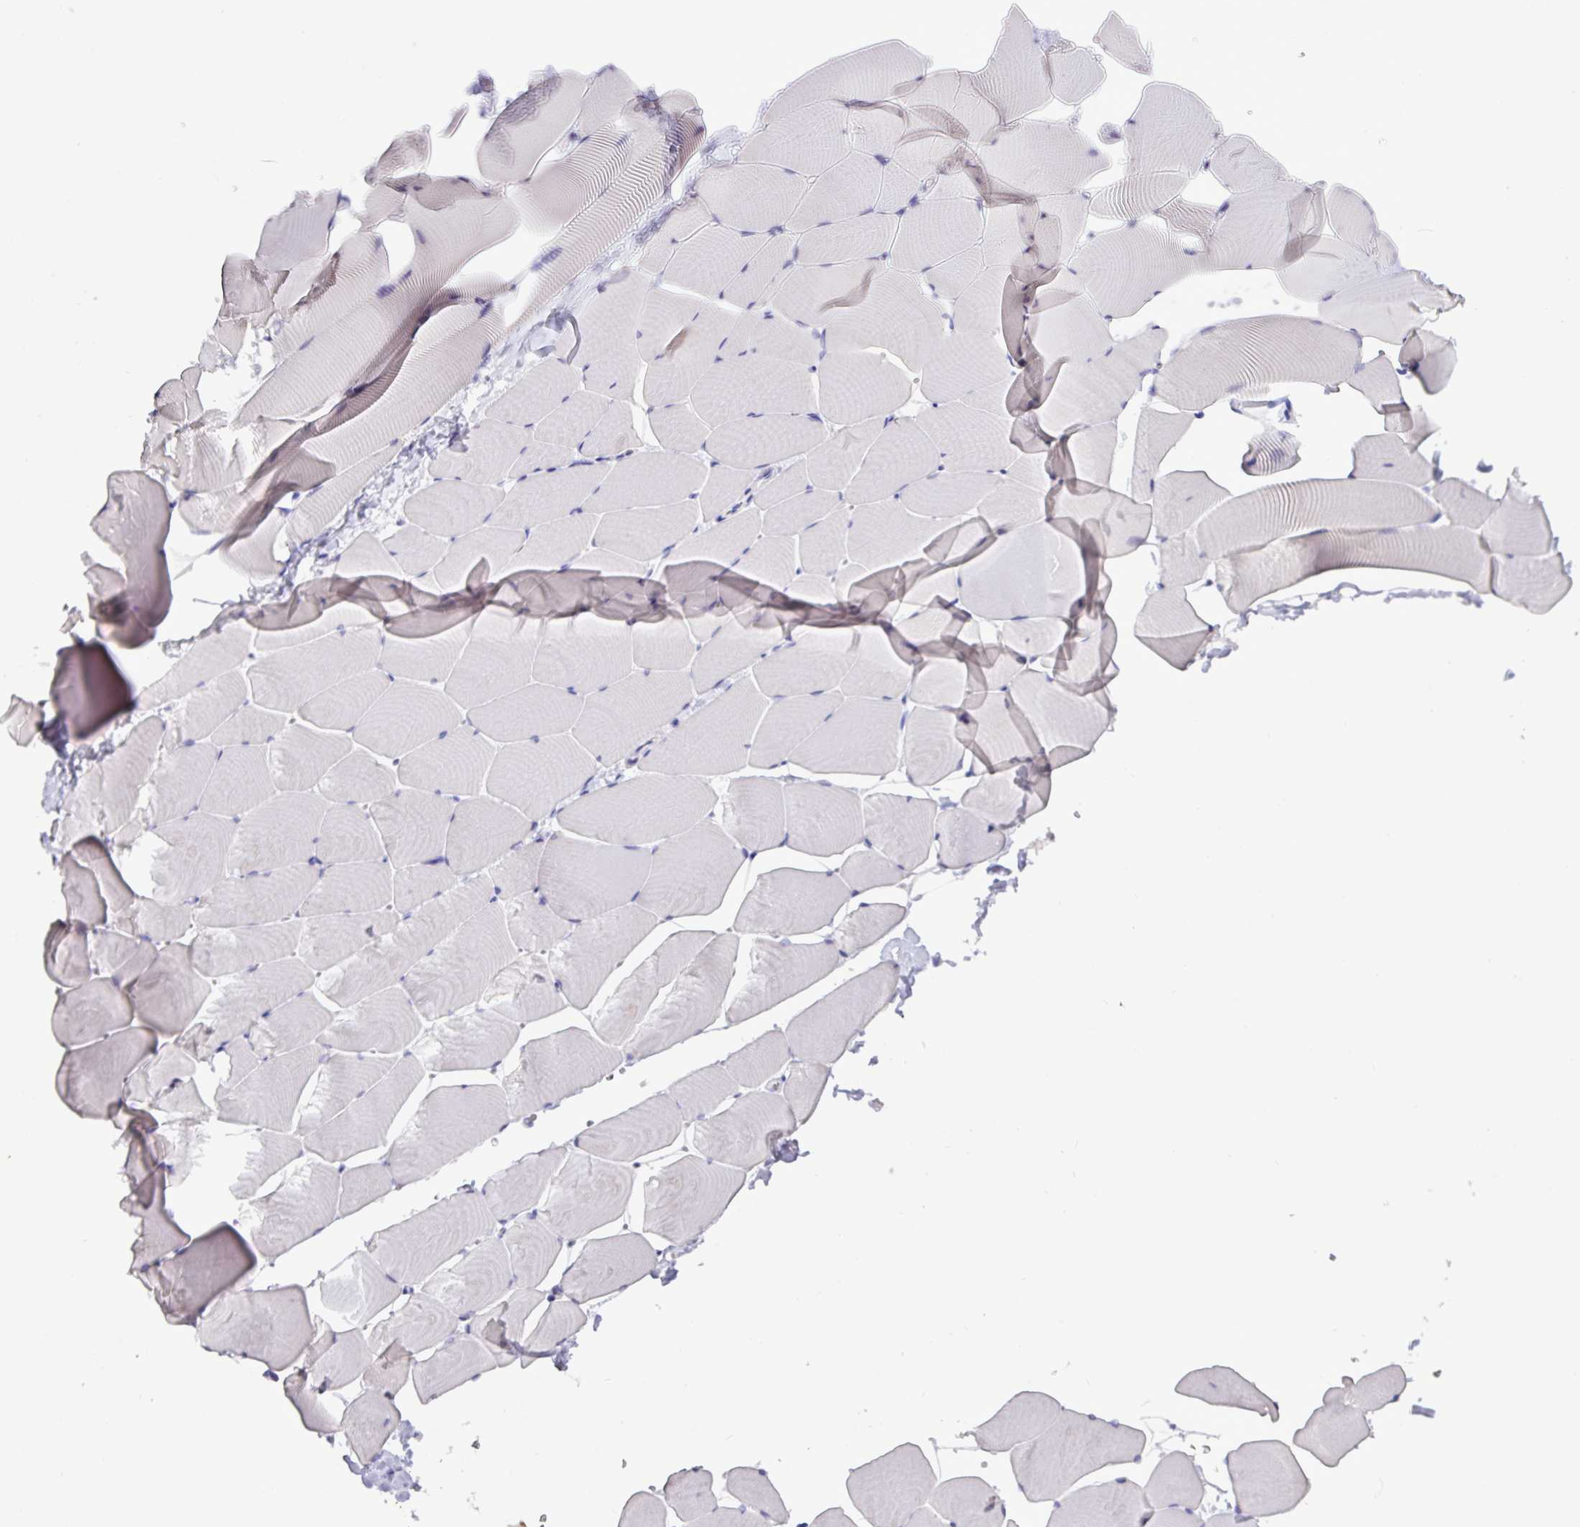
{"staining": {"intensity": "negative", "quantity": "none", "location": "none"}, "tissue": "skeletal muscle", "cell_type": "Myocytes", "image_type": "normal", "snomed": [{"axis": "morphology", "description": "Normal tissue, NOS"}, {"axis": "topography", "description": "Skeletal muscle"}], "caption": "High magnification brightfield microscopy of unremarkable skeletal muscle stained with DAB (brown) and counterstained with hematoxylin (blue): myocytes show no significant staining.", "gene": "EPCAM", "patient": {"sex": "male", "age": 25}}